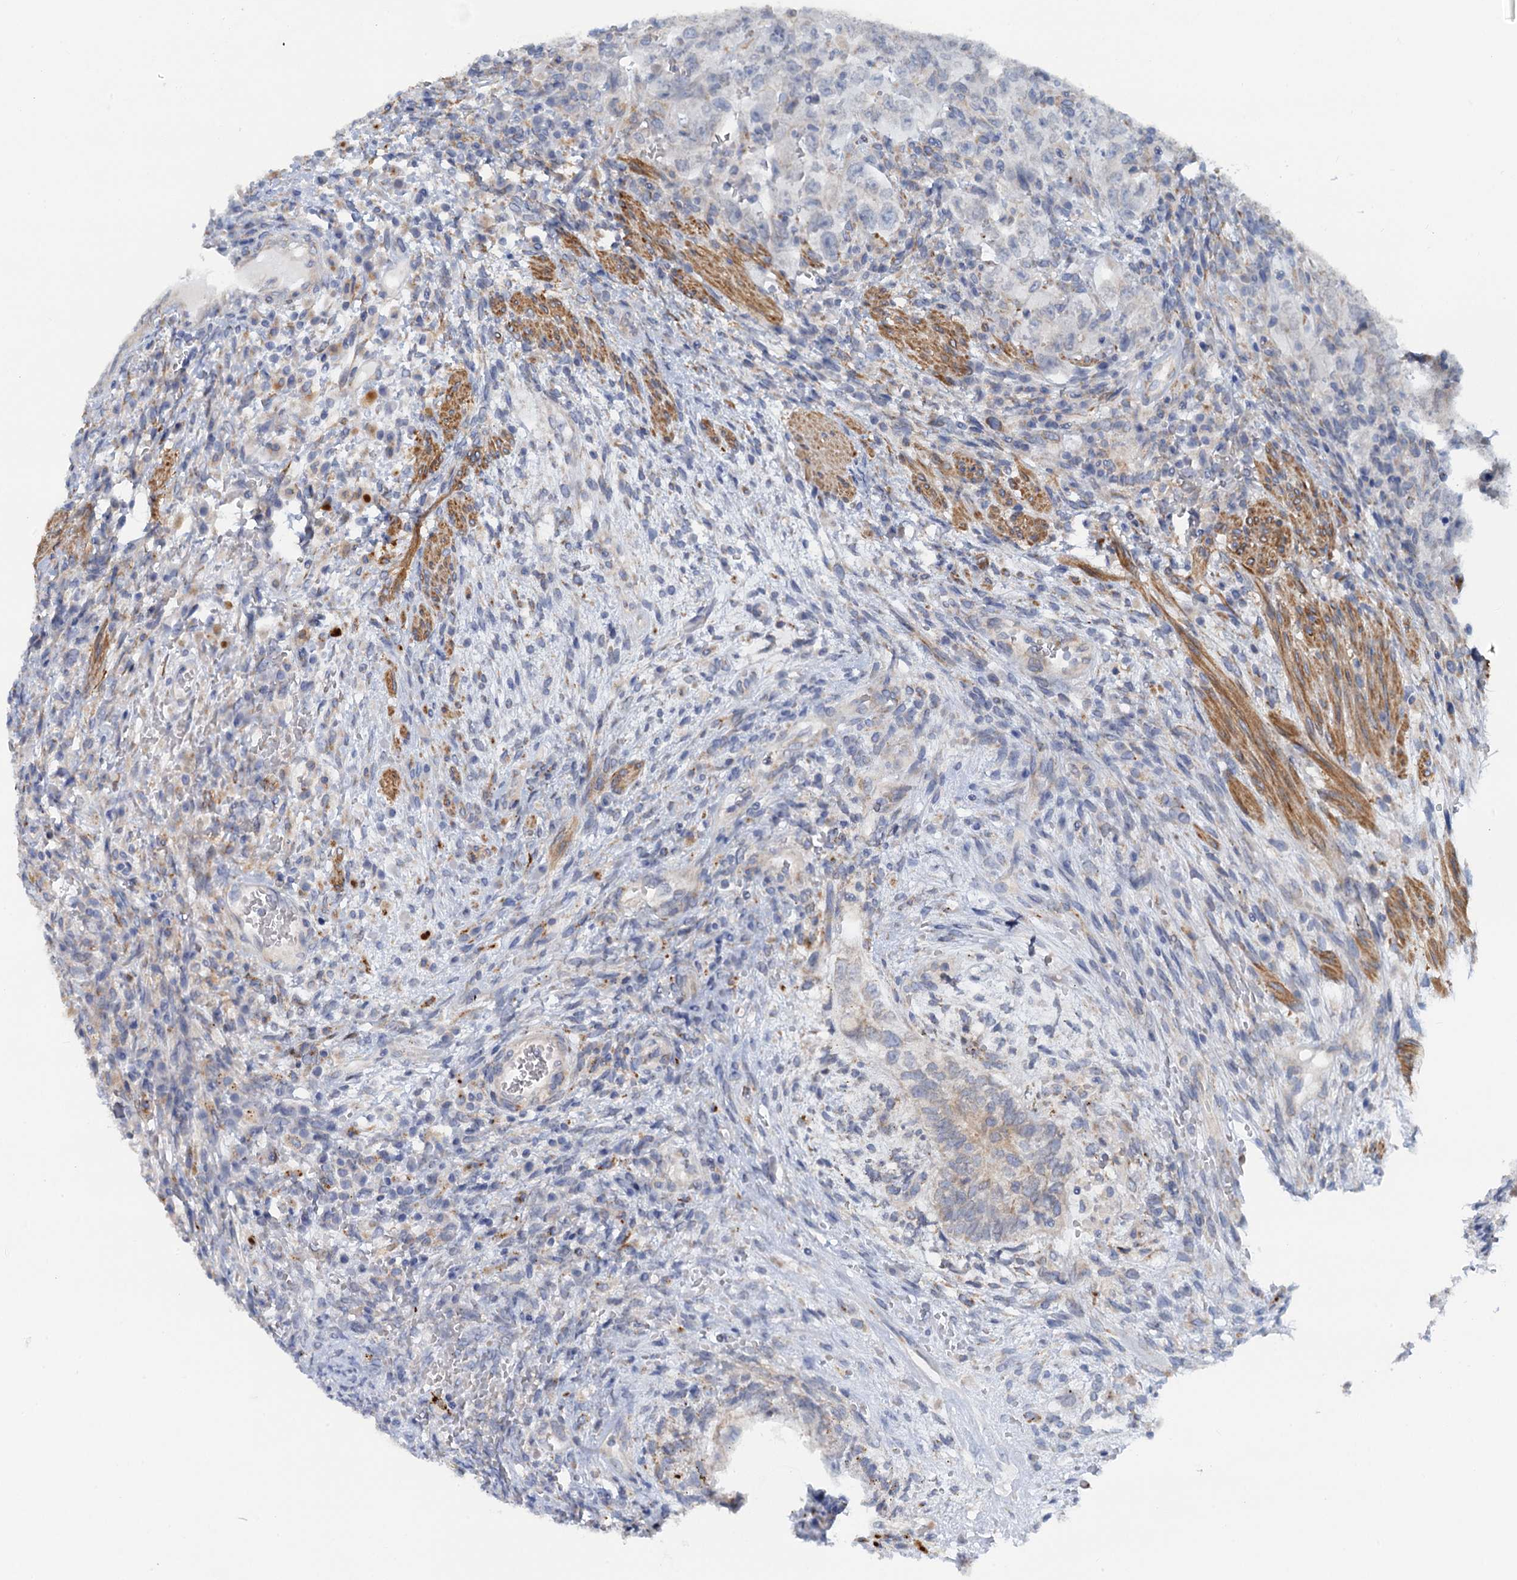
{"staining": {"intensity": "negative", "quantity": "none", "location": "none"}, "tissue": "testis cancer", "cell_type": "Tumor cells", "image_type": "cancer", "snomed": [{"axis": "morphology", "description": "Carcinoma, Embryonal, NOS"}, {"axis": "topography", "description": "Testis"}], "caption": "High magnification brightfield microscopy of testis cancer (embryonal carcinoma) stained with DAB (3,3'-diaminobenzidine) (brown) and counterstained with hematoxylin (blue): tumor cells show no significant staining. (DAB (3,3'-diaminobenzidine) immunohistochemistry (IHC) with hematoxylin counter stain).", "gene": "POGLUT3", "patient": {"sex": "male", "age": 26}}